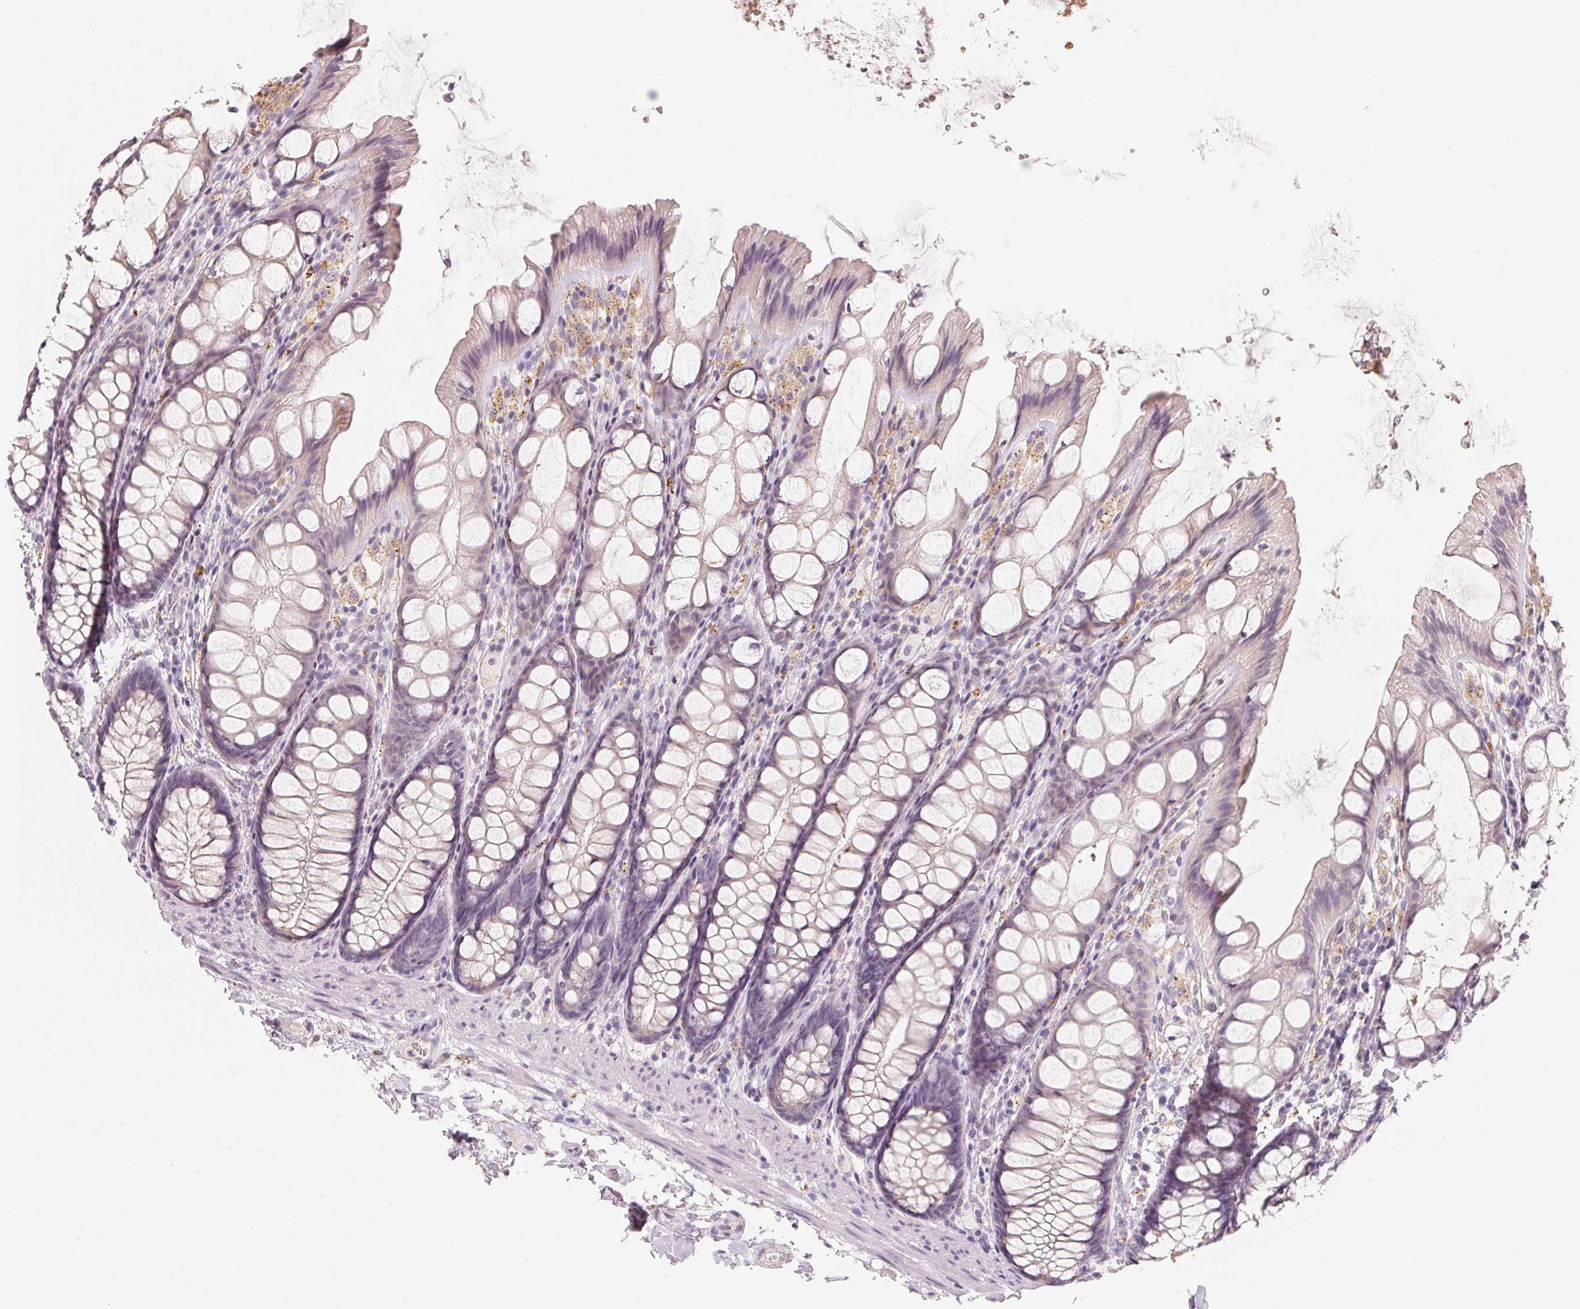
{"staining": {"intensity": "negative", "quantity": "none", "location": "none"}, "tissue": "colon", "cell_type": "Endothelial cells", "image_type": "normal", "snomed": [{"axis": "morphology", "description": "Normal tissue, NOS"}, {"axis": "topography", "description": "Colon"}], "caption": "Immunohistochemical staining of unremarkable colon reveals no significant staining in endothelial cells.", "gene": "TREH", "patient": {"sex": "male", "age": 47}}